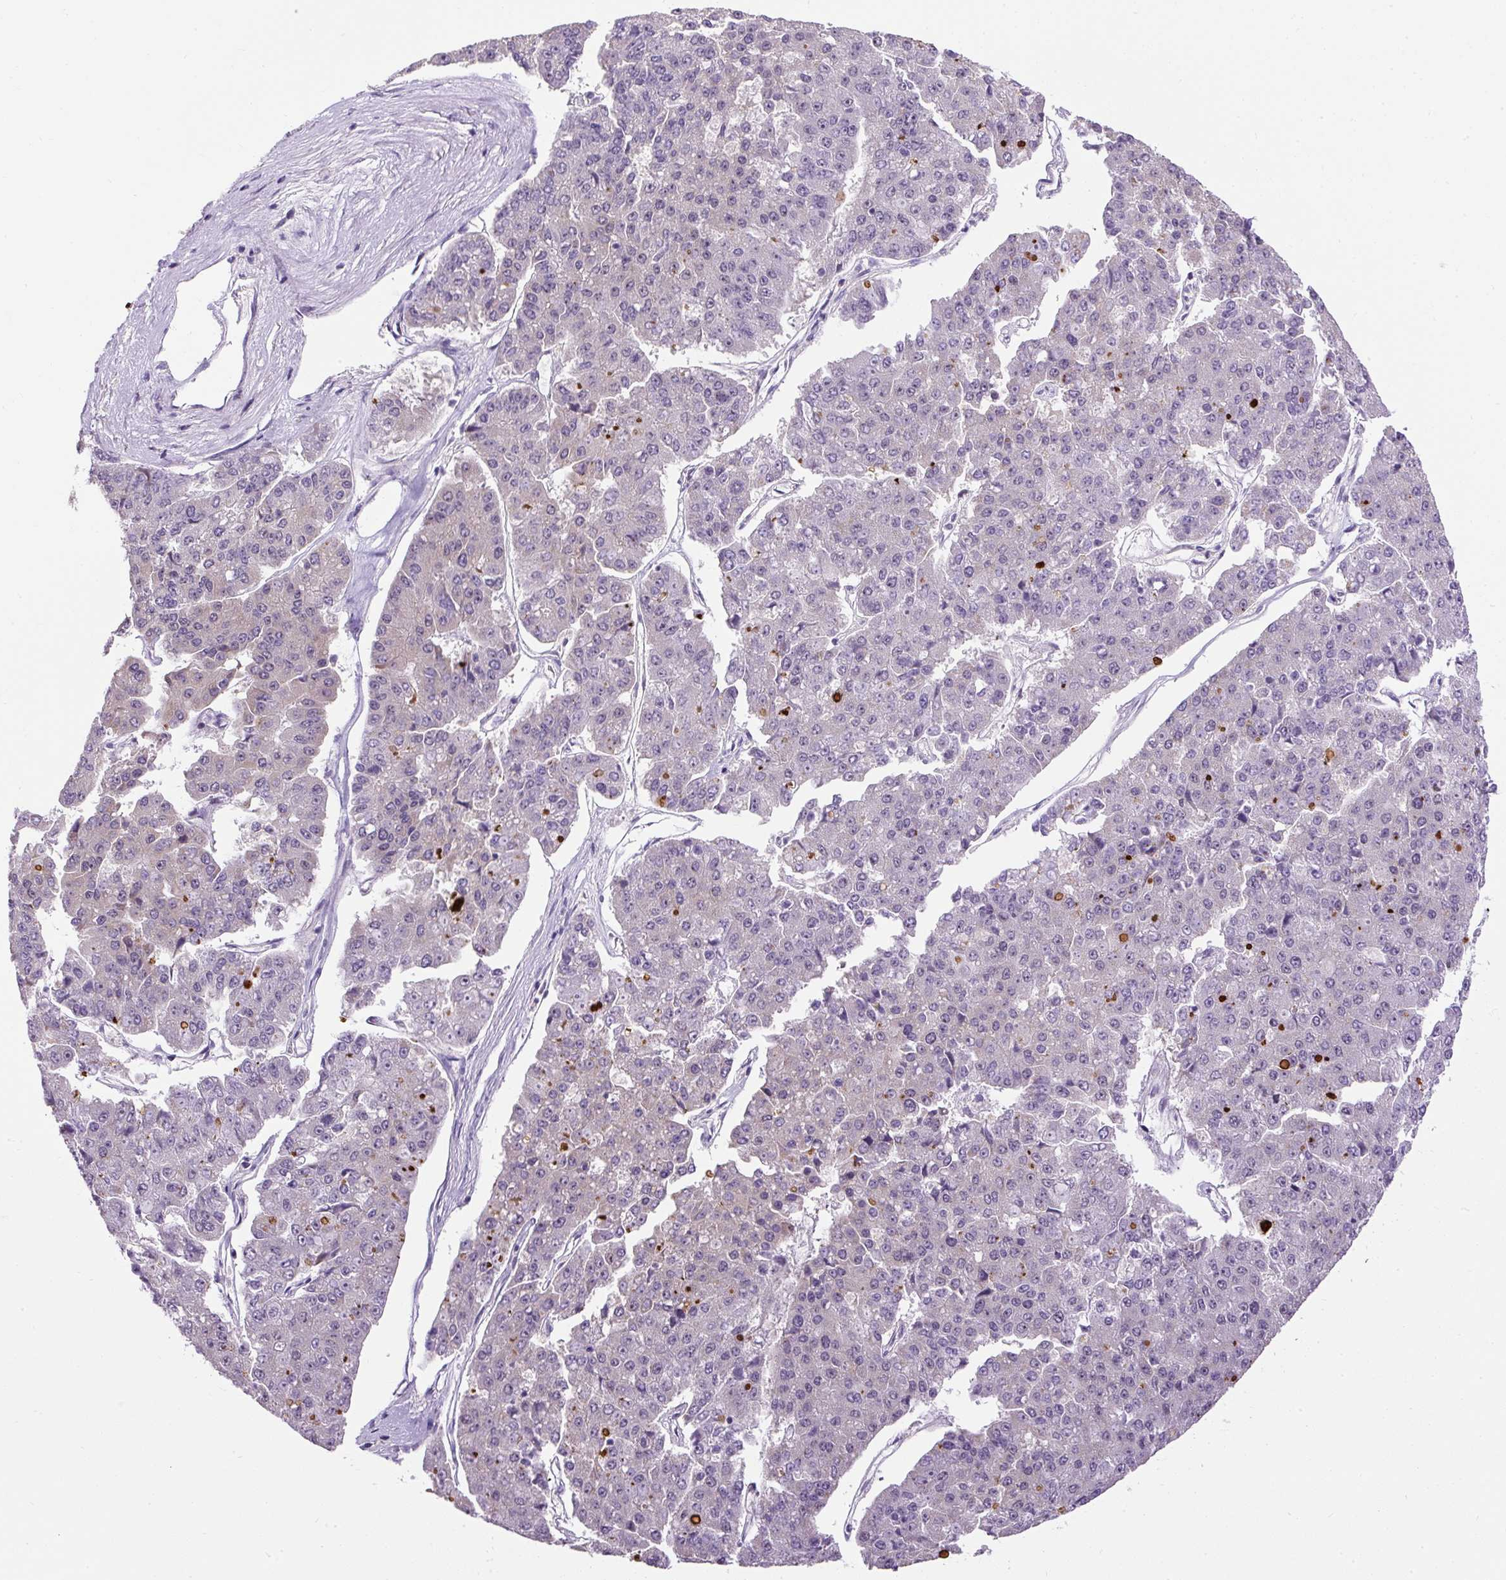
{"staining": {"intensity": "negative", "quantity": "none", "location": "none"}, "tissue": "pancreatic cancer", "cell_type": "Tumor cells", "image_type": "cancer", "snomed": [{"axis": "morphology", "description": "Adenocarcinoma, NOS"}, {"axis": "topography", "description": "Pancreas"}], "caption": "Micrograph shows no significant protein positivity in tumor cells of pancreatic cancer.", "gene": "ARHGEF18", "patient": {"sex": "male", "age": 50}}